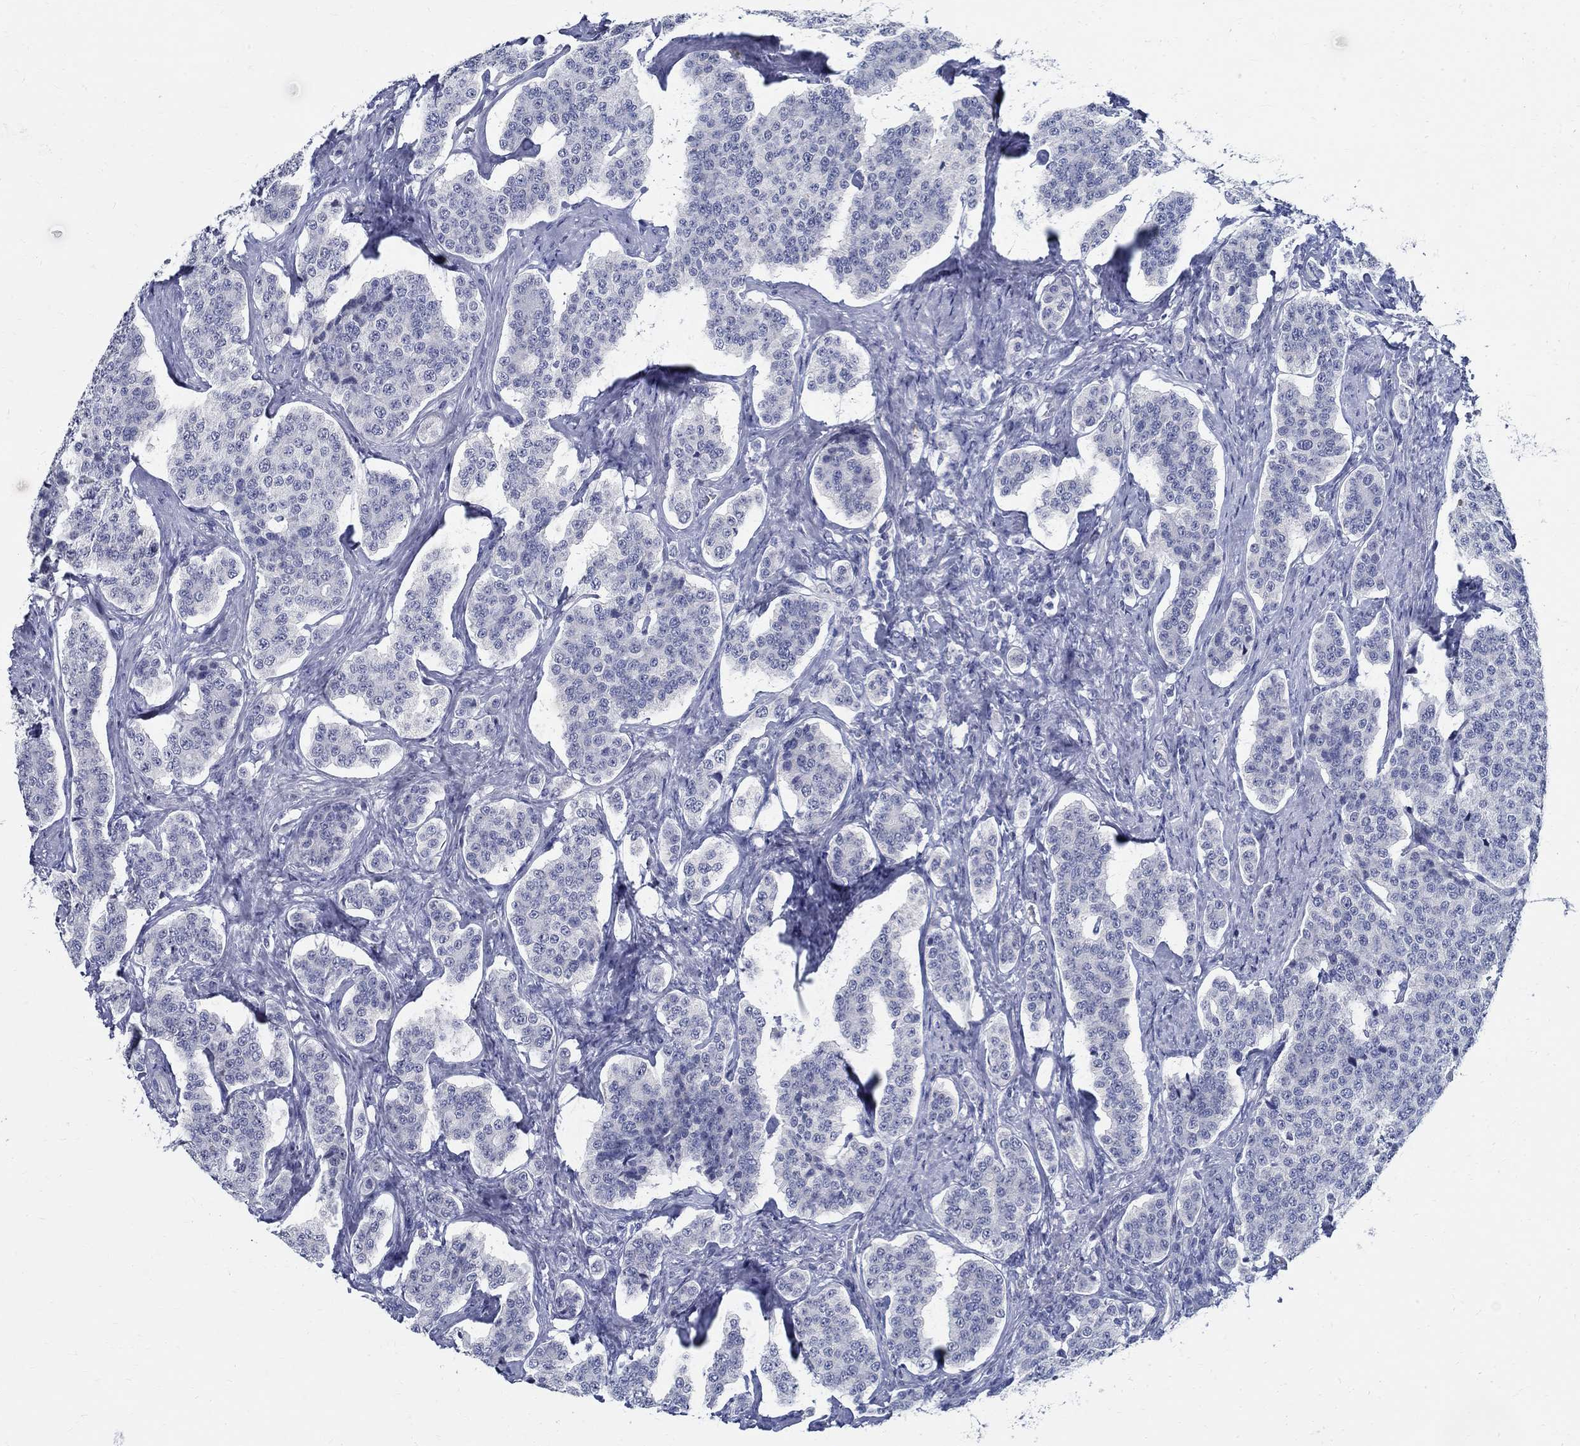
{"staining": {"intensity": "negative", "quantity": "none", "location": "none"}, "tissue": "carcinoid", "cell_type": "Tumor cells", "image_type": "cancer", "snomed": [{"axis": "morphology", "description": "Carcinoid, malignant, NOS"}, {"axis": "topography", "description": "Small intestine"}], "caption": "IHC of carcinoid (malignant) displays no positivity in tumor cells.", "gene": "CETN1", "patient": {"sex": "female", "age": 58}}